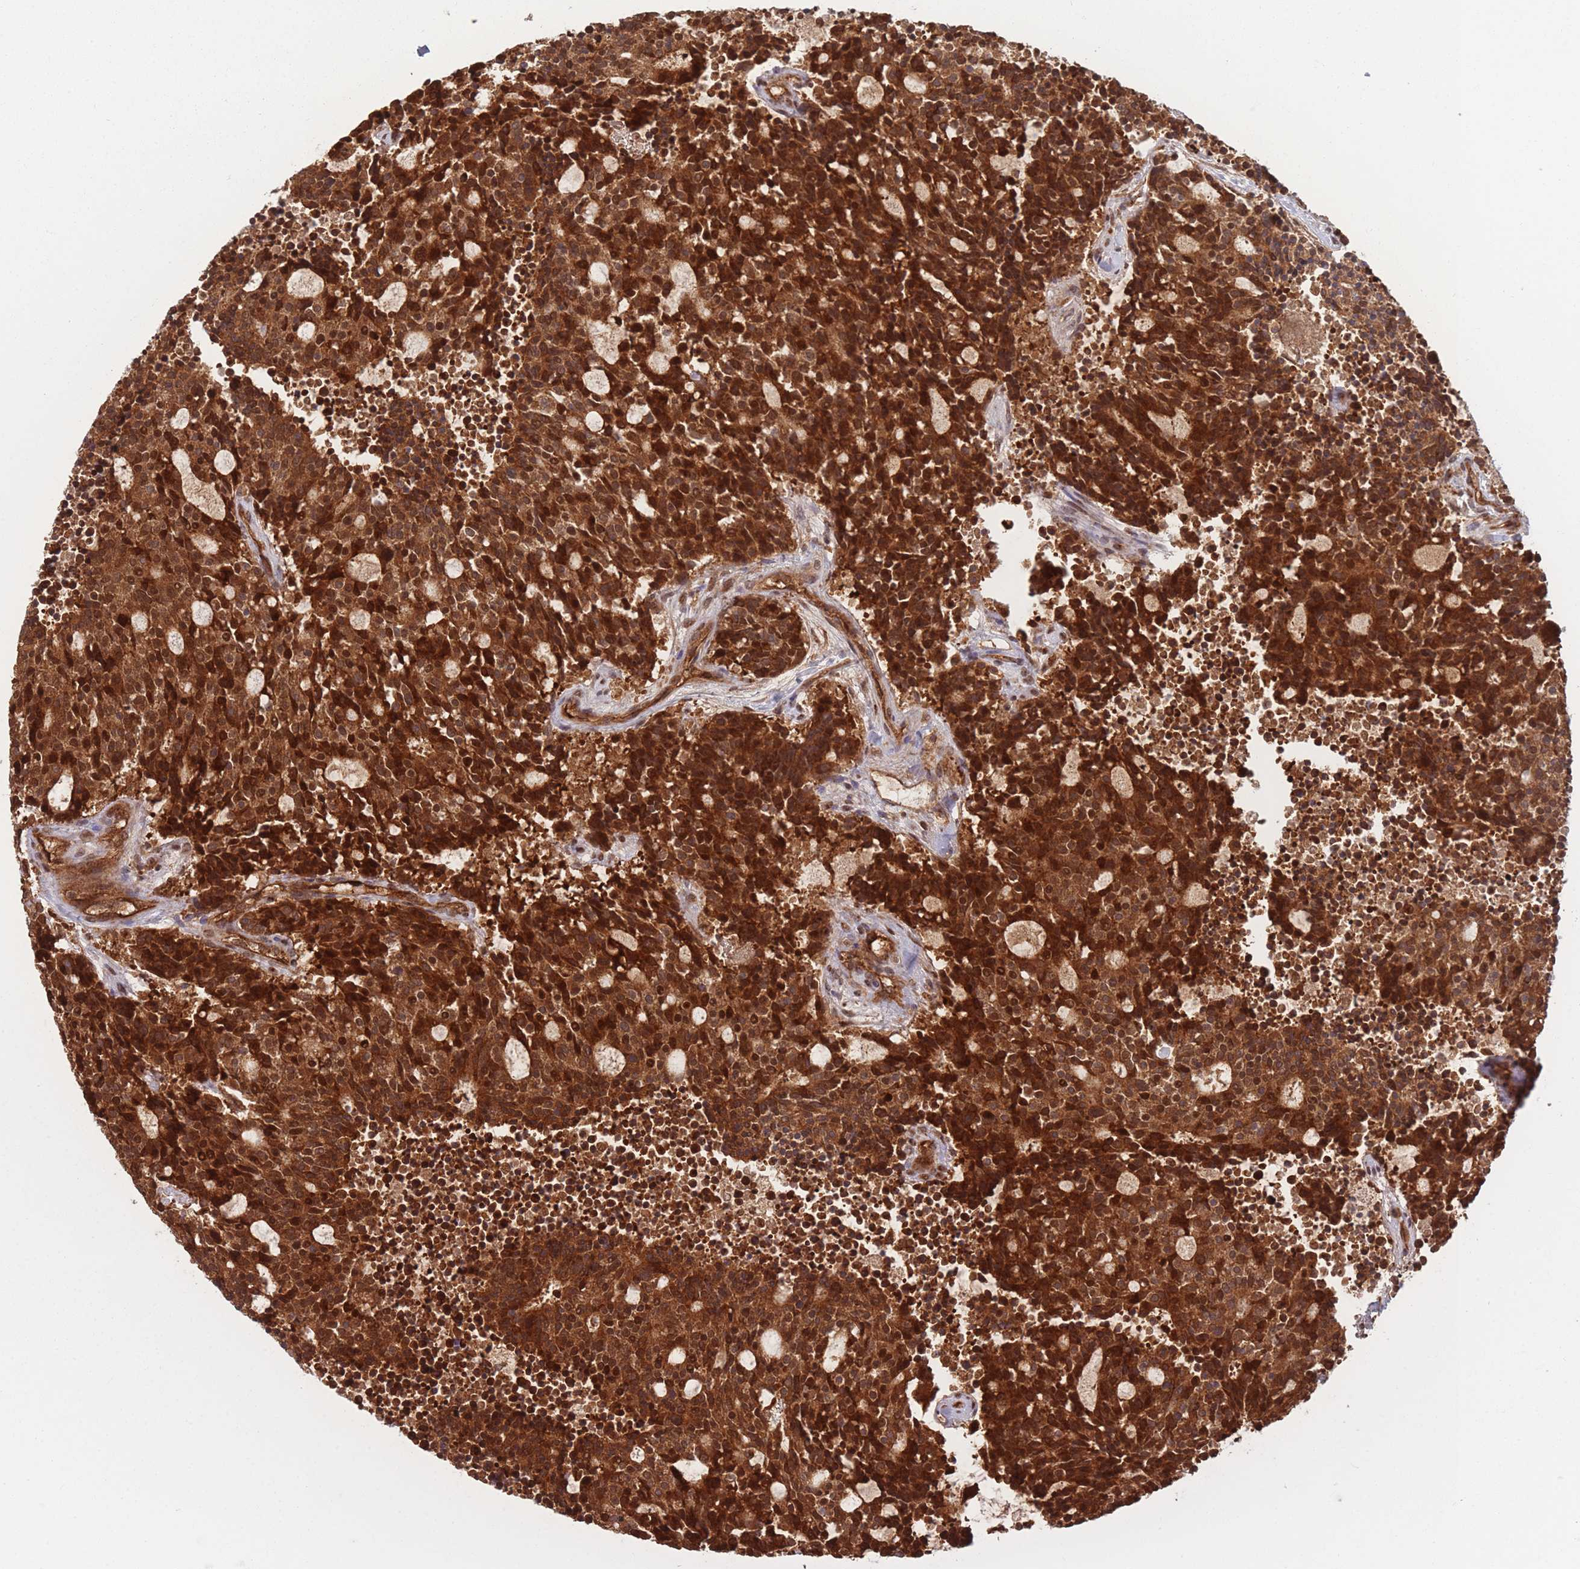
{"staining": {"intensity": "strong", "quantity": ">75%", "location": "cytoplasmic/membranous,nuclear"}, "tissue": "carcinoid", "cell_type": "Tumor cells", "image_type": "cancer", "snomed": [{"axis": "morphology", "description": "Carcinoid, malignant, NOS"}, {"axis": "topography", "description": "Pancreas"}], "caption": "Human malignant carcinoid stained for a protein (brown) displays strong cytoplasmic/membranous and nuclear positive positivity in about >75% of tumor cells.", "gene": "PODXL2", "patient": {"sex": "female", "age": 54}}